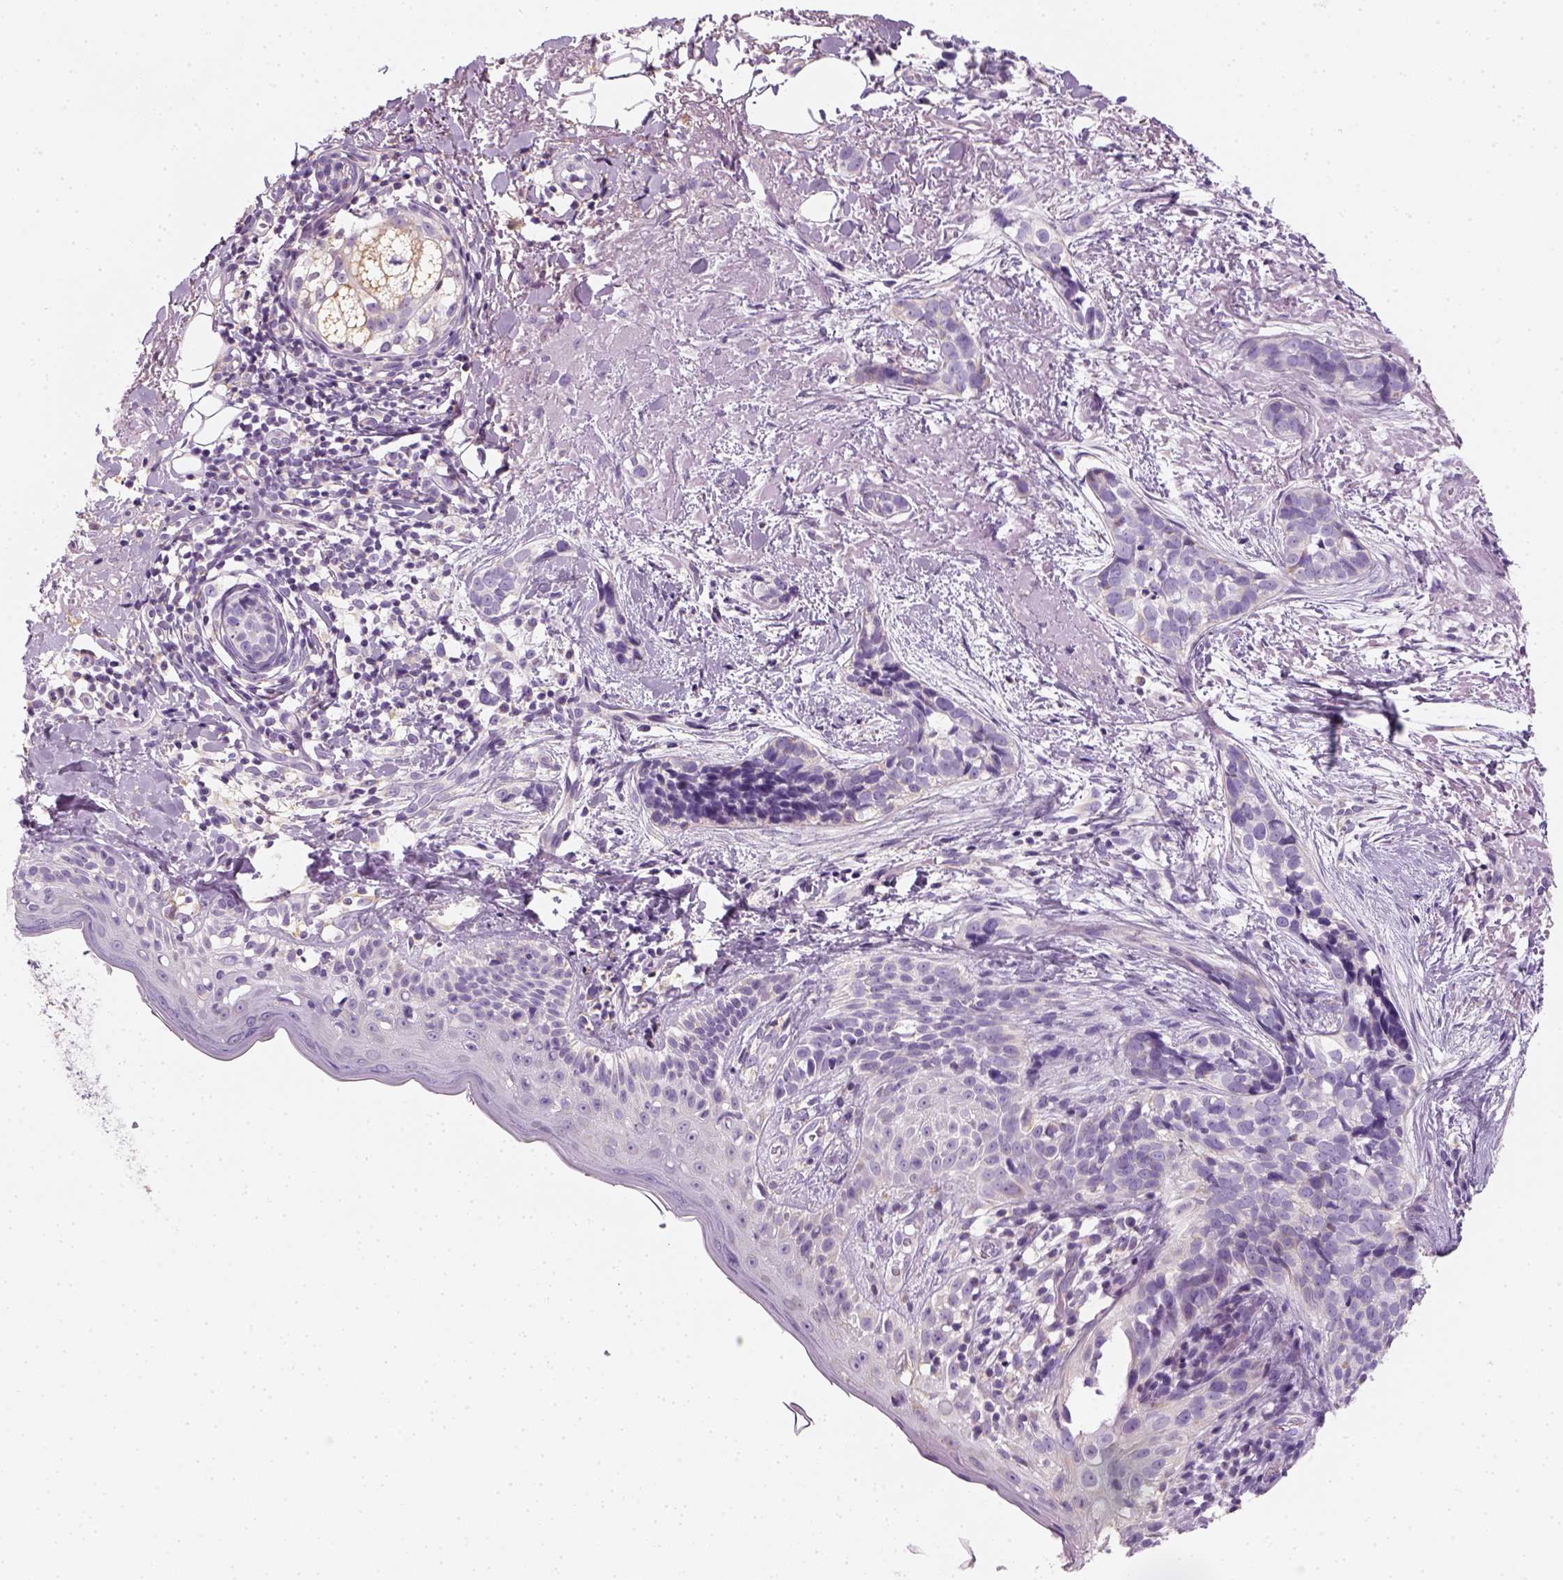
{"staining": {"intensity": "negative", "quantity": "none", "location": "none"}, "tissue": "skin cancer", "cell_type": "Tumor cells", "image_type": "cancer", "snomed": [{"axis": "morphology", "description": "Basal cell carcinoma"}, {"axis": "topography", "description": "Skin"}], "caption": "A micrograph of skin basal cell carcinoma stained for a protein reveals no brown staining in tumor cells.", "gene": "AWAT2", "patient": {"sex": "male", "age": 87}}